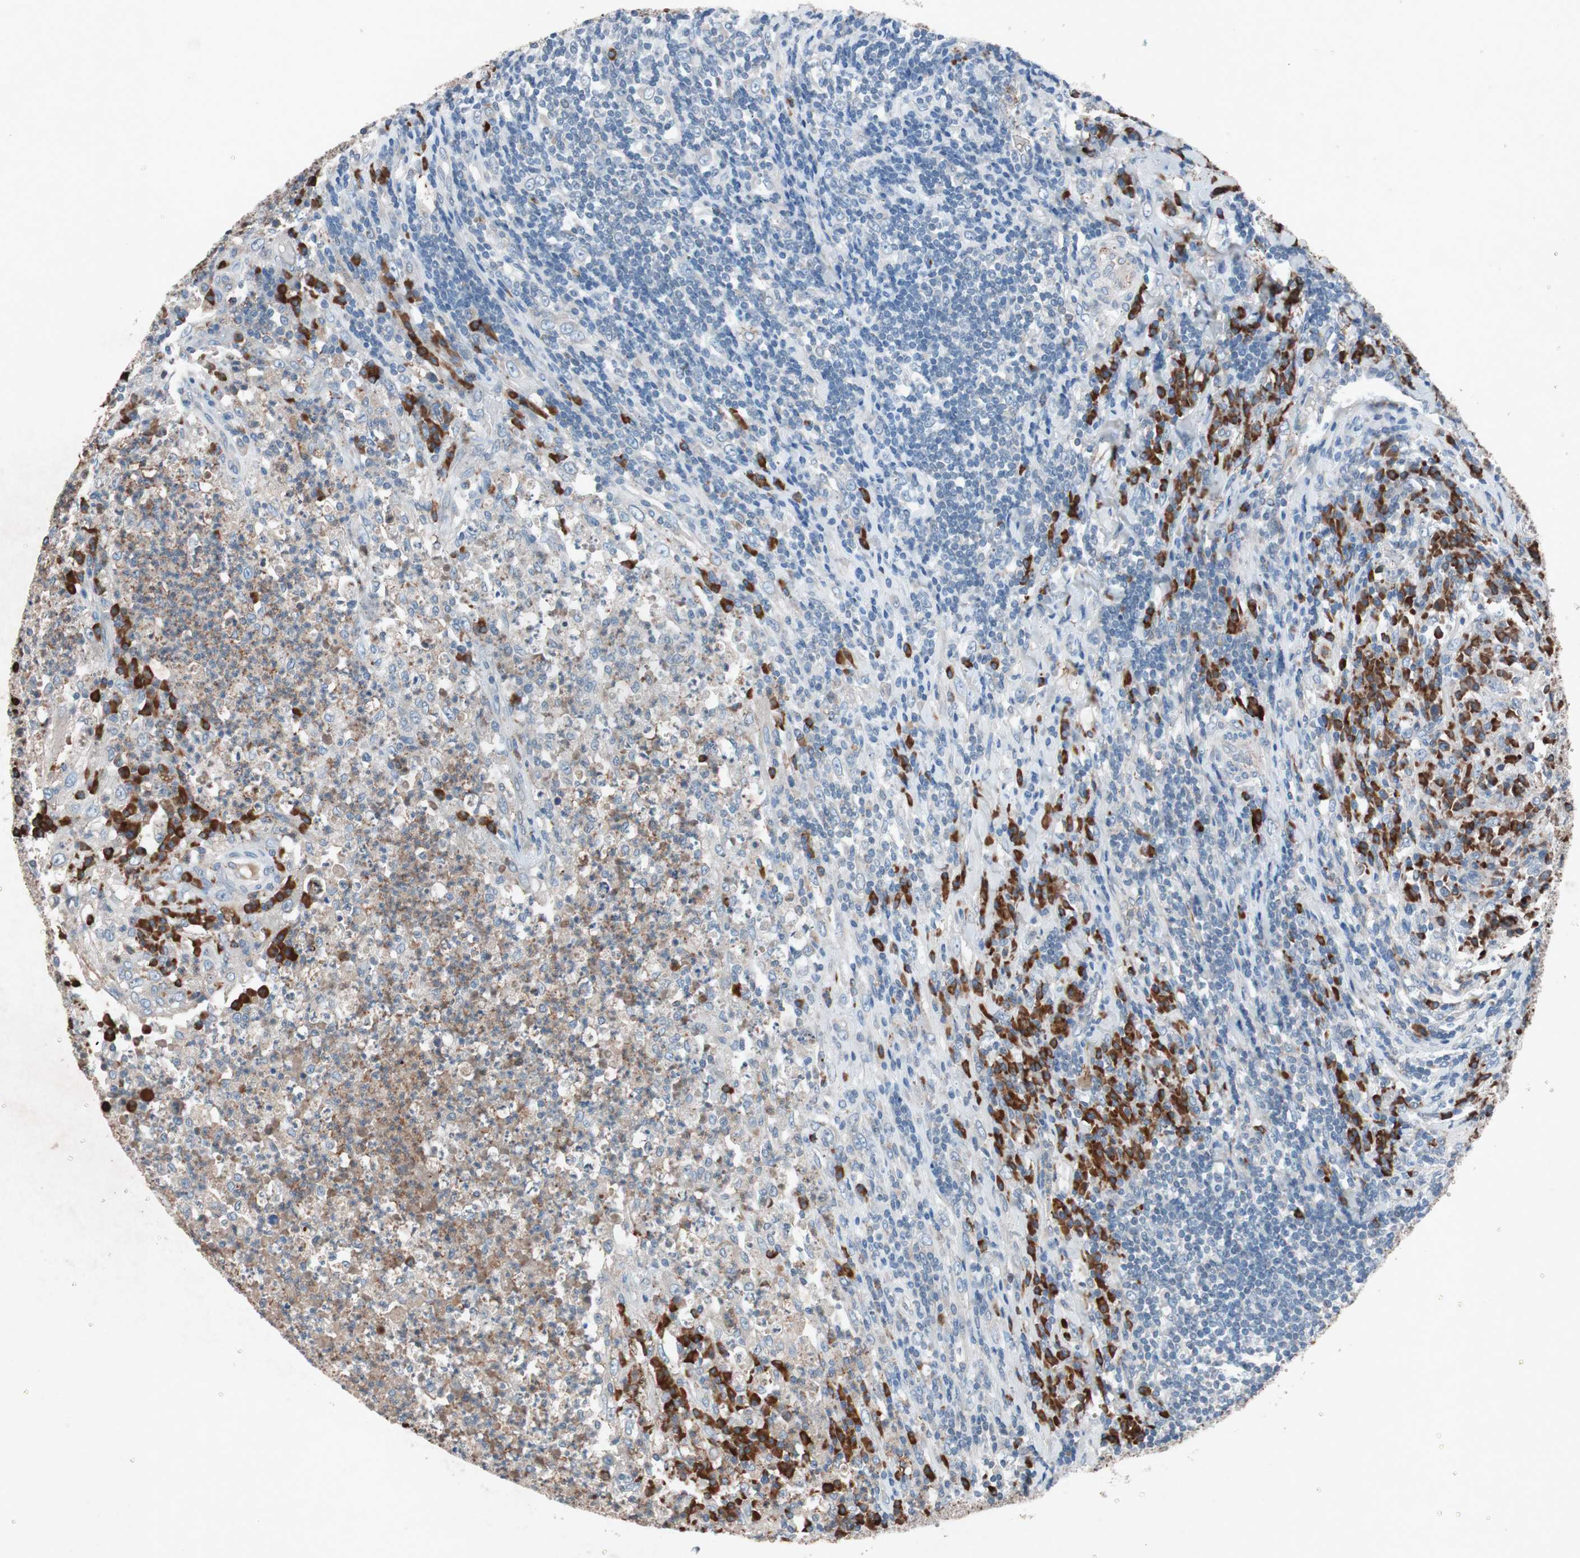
{"staining": {"intensity": "weak", "quantity": "25%-75%", "location": "cytoplasmic/membranous"}, "tissue": "testis cancer", "cell_type": "Tumor cells", "image_type": "cancer", "snomed": [{"axis": "morphology", "description": "Necrosis, NOS"}, {"axis": "morphology", "description": "Carcinoma, Embryonal, NOS"}, {"axis": "topography", "description": "Testis"}], "caption": "Immunohistochemistry micrograph of embryonal carcinoma (testis) stained for a protein (brown), which shows low levels of weak cytoplasmic/membranous staining in about 25%-75% of tumor cells.", "gene": "GRB7", "patient": {"sex": "male", "age": 19}}